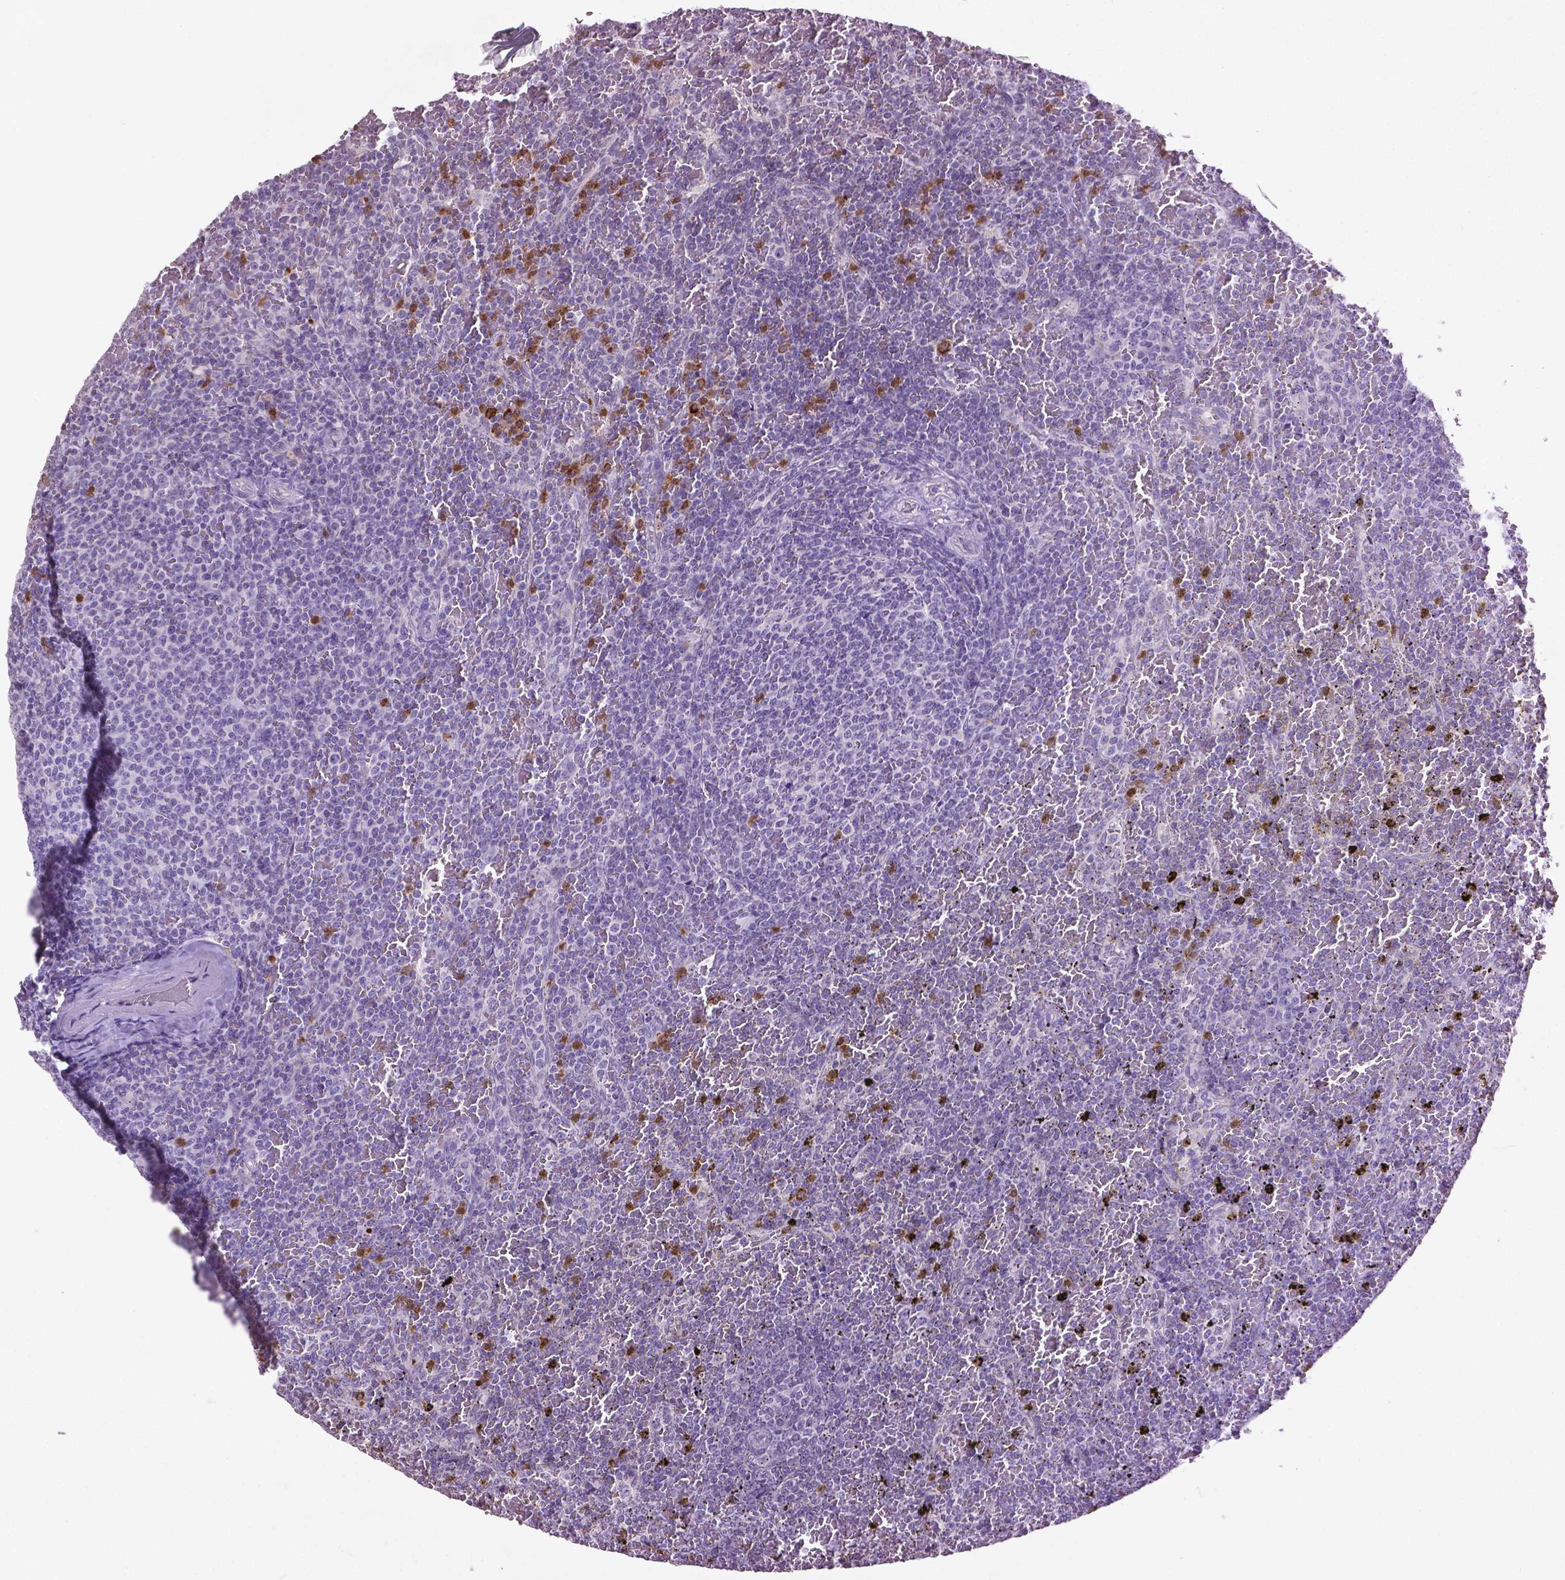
{"staining": {"intensity": "negative", "quantity": "none", "location": "none"}, "tissue": "lymphoma", "cell_type": "Tumor cells", "image_type": "cancer", "snomed": [{"axis": "morphology", "description": "Malignant lymphoma, non-Hodgkin's type, Low grade"}, {"axis": "topography", "description": "Spleen"}], "caption": "Image shows no protein expression in tumor cells of malignant lymphoma, non-Hodgkin's type (low-grade) tissue. Brightfield microscopy of IHC stained with DAB (3,3'-diaminobenzidine) (brown) and hematoxylin (blue), captured at high magnification.", "gene": "NTNG2", "patient": {"sex": "female", "age": 77}}